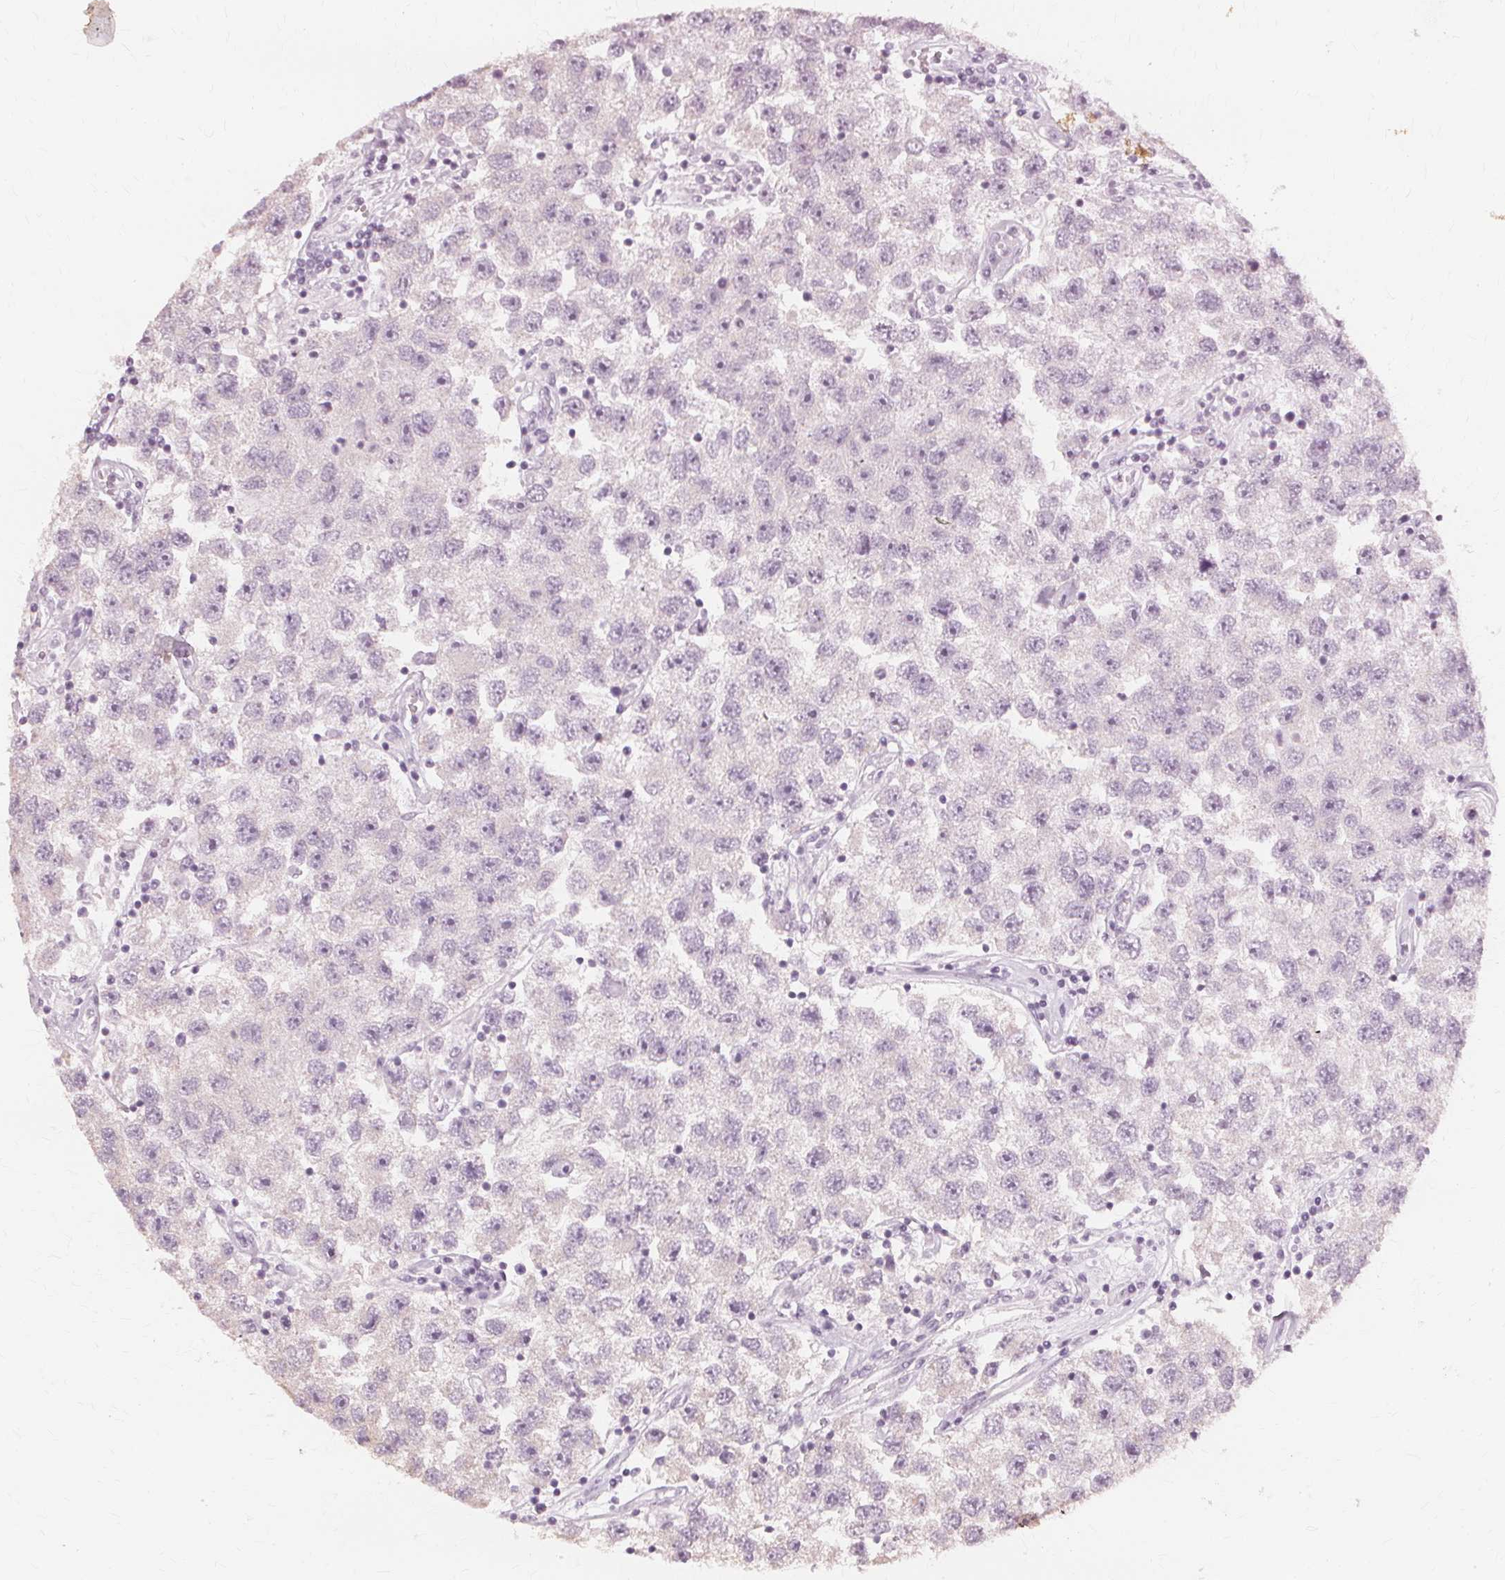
{"staining": {"intensity": "negative", "quantity": "none", "location": "none"}, "tissue": "testis cancer", "cell_type": "Tumor cells", "image_type": "cancer", "snomed": [{"axis": "morphology", "description": "Seminoma, NOS"}, {"axis": "topography", "description": "Testis"}], "caption": "The micrograph displays no significant staining in tumor cells of testis cancer (seminoma).", "gene": "MUC12", "patient": {"sex": "male", "age": 26}}